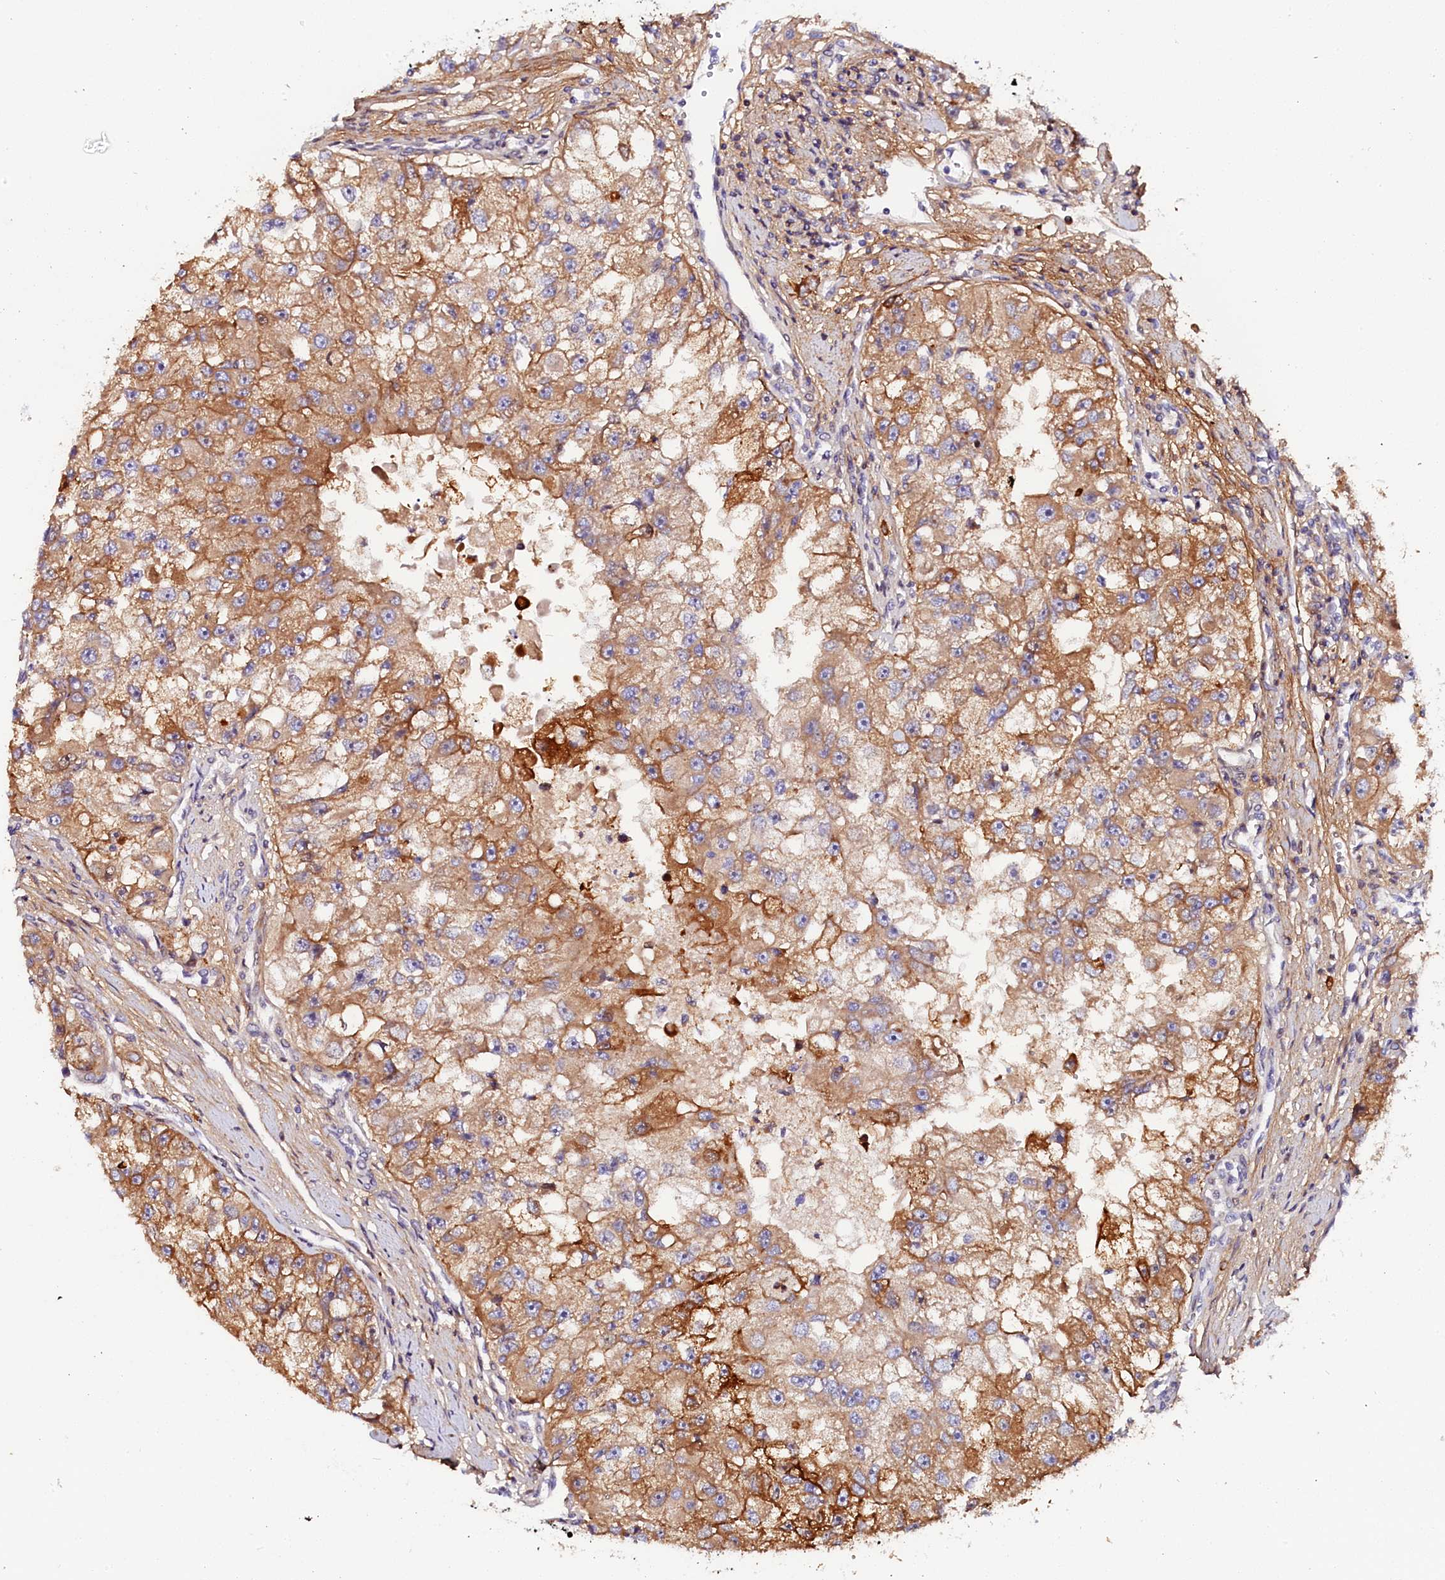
{"staining": {"intensity": "moderate", "quantity": ">75%", "location": "cytoplasmic/membranous"}, "tissue": "renal cancer", "cell_type": "Tumor cells", "image_type": "cancer", "snomed": [{"axis": "morphology", "description": "Adenocarcinoma, NOS"}, {"axis": "topography", "description": "Kidney"}], "caption": "Renal adenocarcinoma was stained to show a protein in brown. There is medium levels of moderate cytoplasmic/membranous positivity in approximately >75% of tumor cells.", "gene": "KATNB1", "patient": {"sex": "male", "age": 63}}